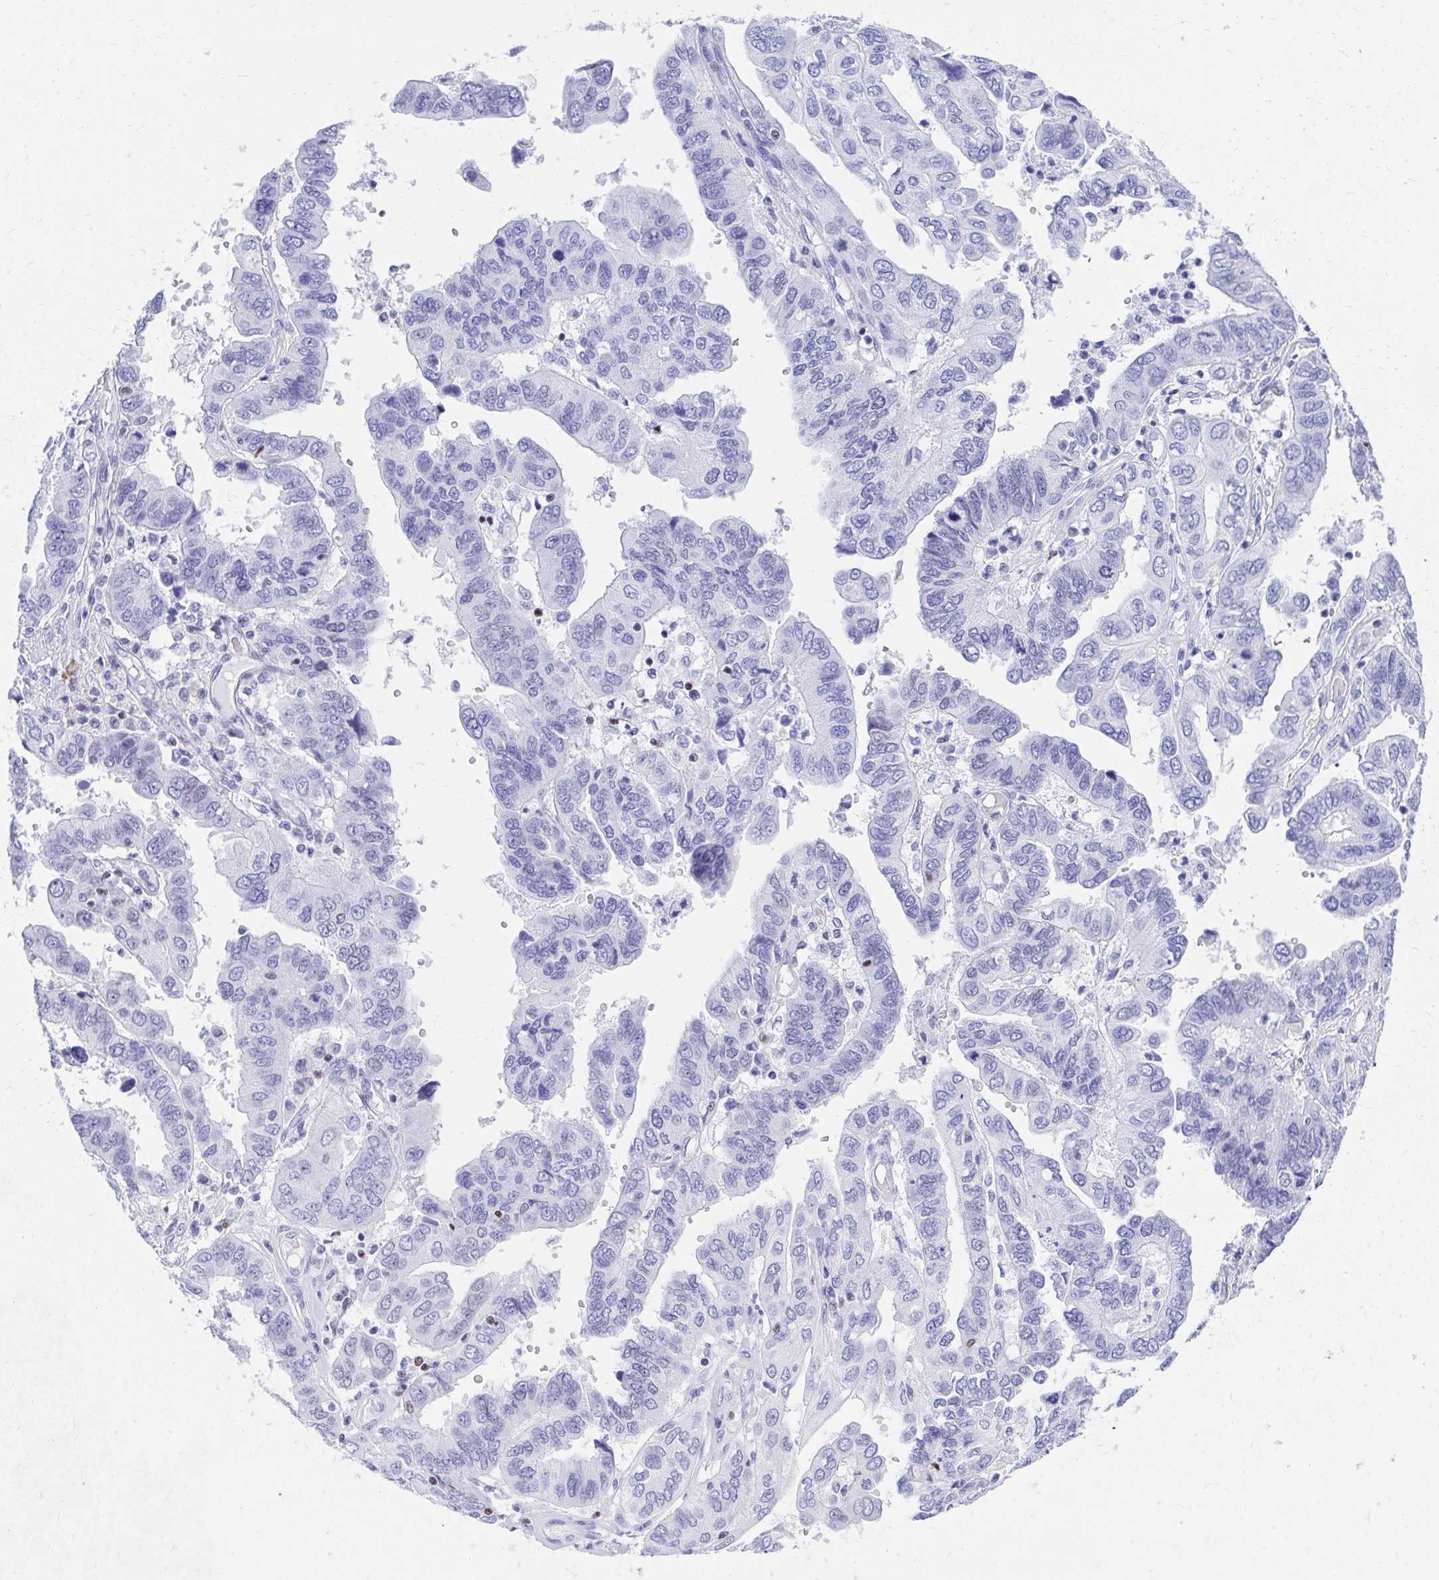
{"staining": {"intensity": "negative", "quantity": "none", "location": "none"}, "tissue": "ovarian cancer", "cell_type": "Tumor cells", "image_type": "cancer", "snomed": [{"axis": "morphology", "description": "Cystadenocarcinoma, serous, NOS"}, {"axis": "topography", "description": "Ovary"}], "caption": "High magnification brightfield microscopy of ovarian cancer stained with DAB (brown) and counterstained with hematoxylin (blue): tumor cells show no significant staining.", "gene": "RUNX3", "patient": {"sex": "female", "age": 79}}